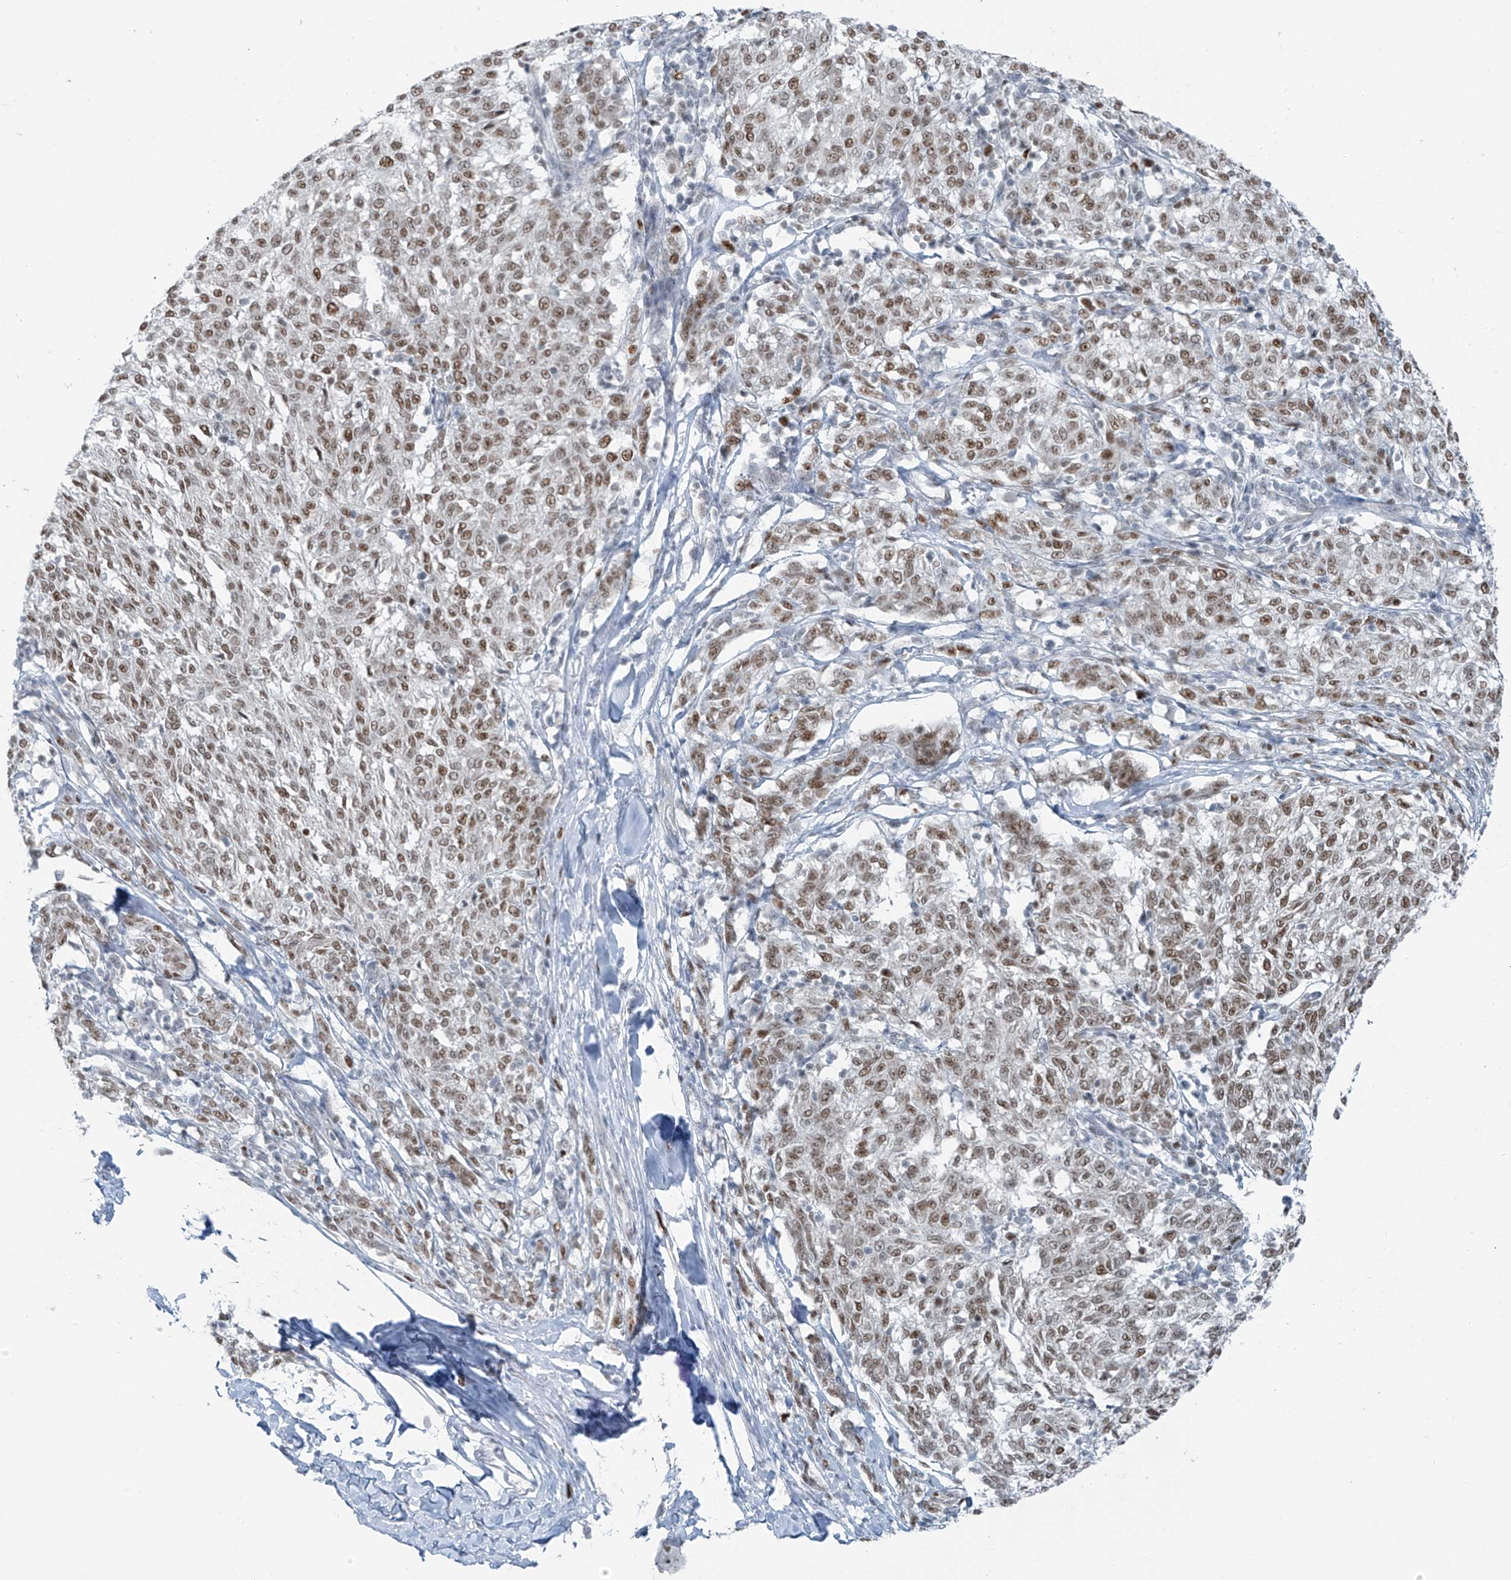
{"staining": {"intensity": "moderate", "quantity": ">75%", "location": "nuclear"}, "tissue": "melanoma", "cell_type": "Tumor cells", "image_type": "cancer", "snomed": [{"axis": "morphology", "description": "Malignant melanoma, NOS"}, {"axis": "topography", "description": "Skin"}], "caption": "Protein staining shows moderate nuclear expression in about >75% of tumor cells in malignant melanoma.", "gene": "WRNIP1", "patient": {"sex": "female", "age": 72}}